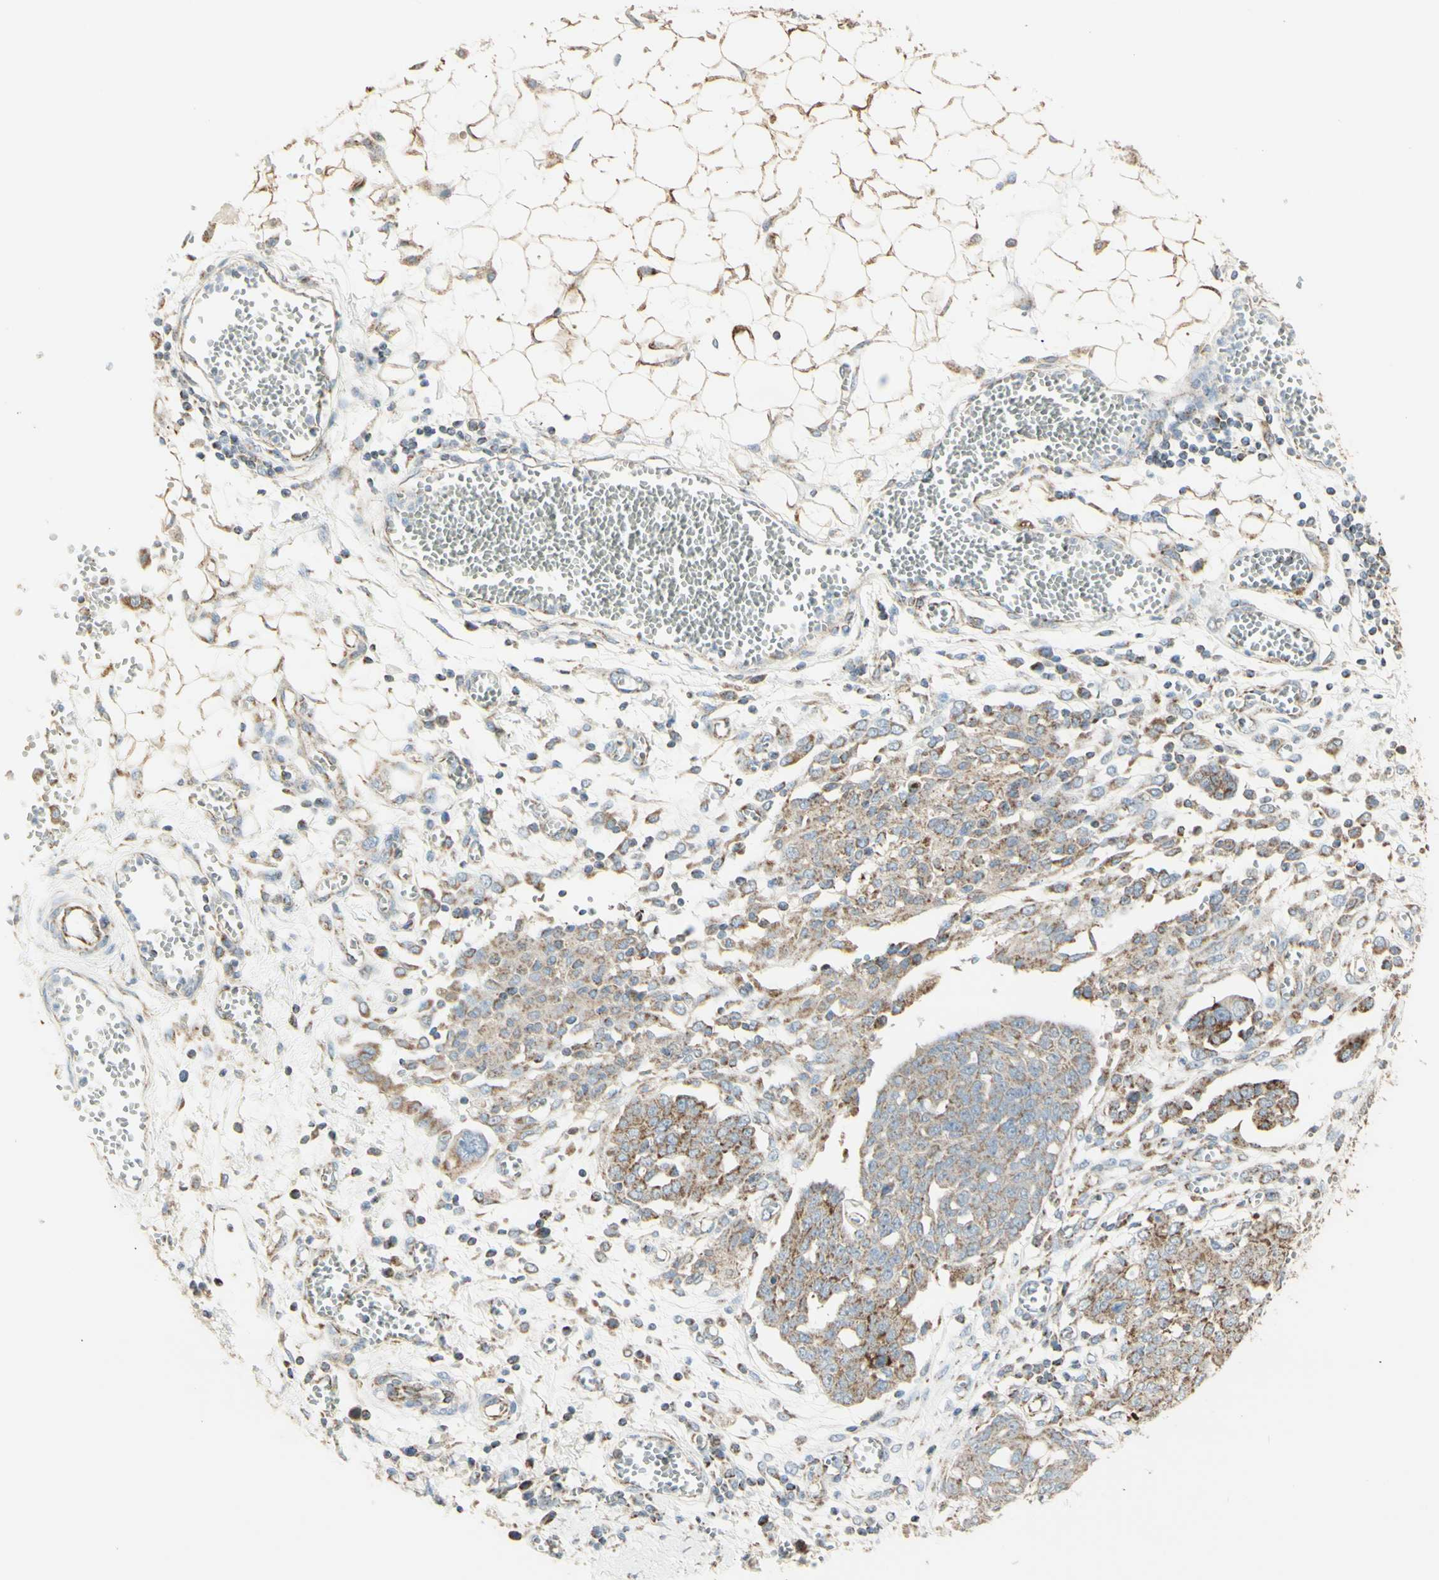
{"staining": {"intensity": "weak", "quantity": ">75%", "location": "cytoplasmic/membranous"}, "tissue": "ovarian cancer", "cell_type": "Tumor cells", "image_type": "cancer", "snomed": [{"axis": "morphology", "description": "Cystadenocarcinoma, serous, NOS"}, {"axis": "topography", "description": "Soft tissue"}, {"axis": "topography", "description": "Ovary"}], "caption": "About >75% of tumor cells in human serous cystadenocarcinoma (ovarian) demonstrate weak cytoplasmic/membranous protein positivity as visualized by brown immunohistochemical staining.", "gene": "LETM1", "patient": {"sex": "female", "age": 57}}